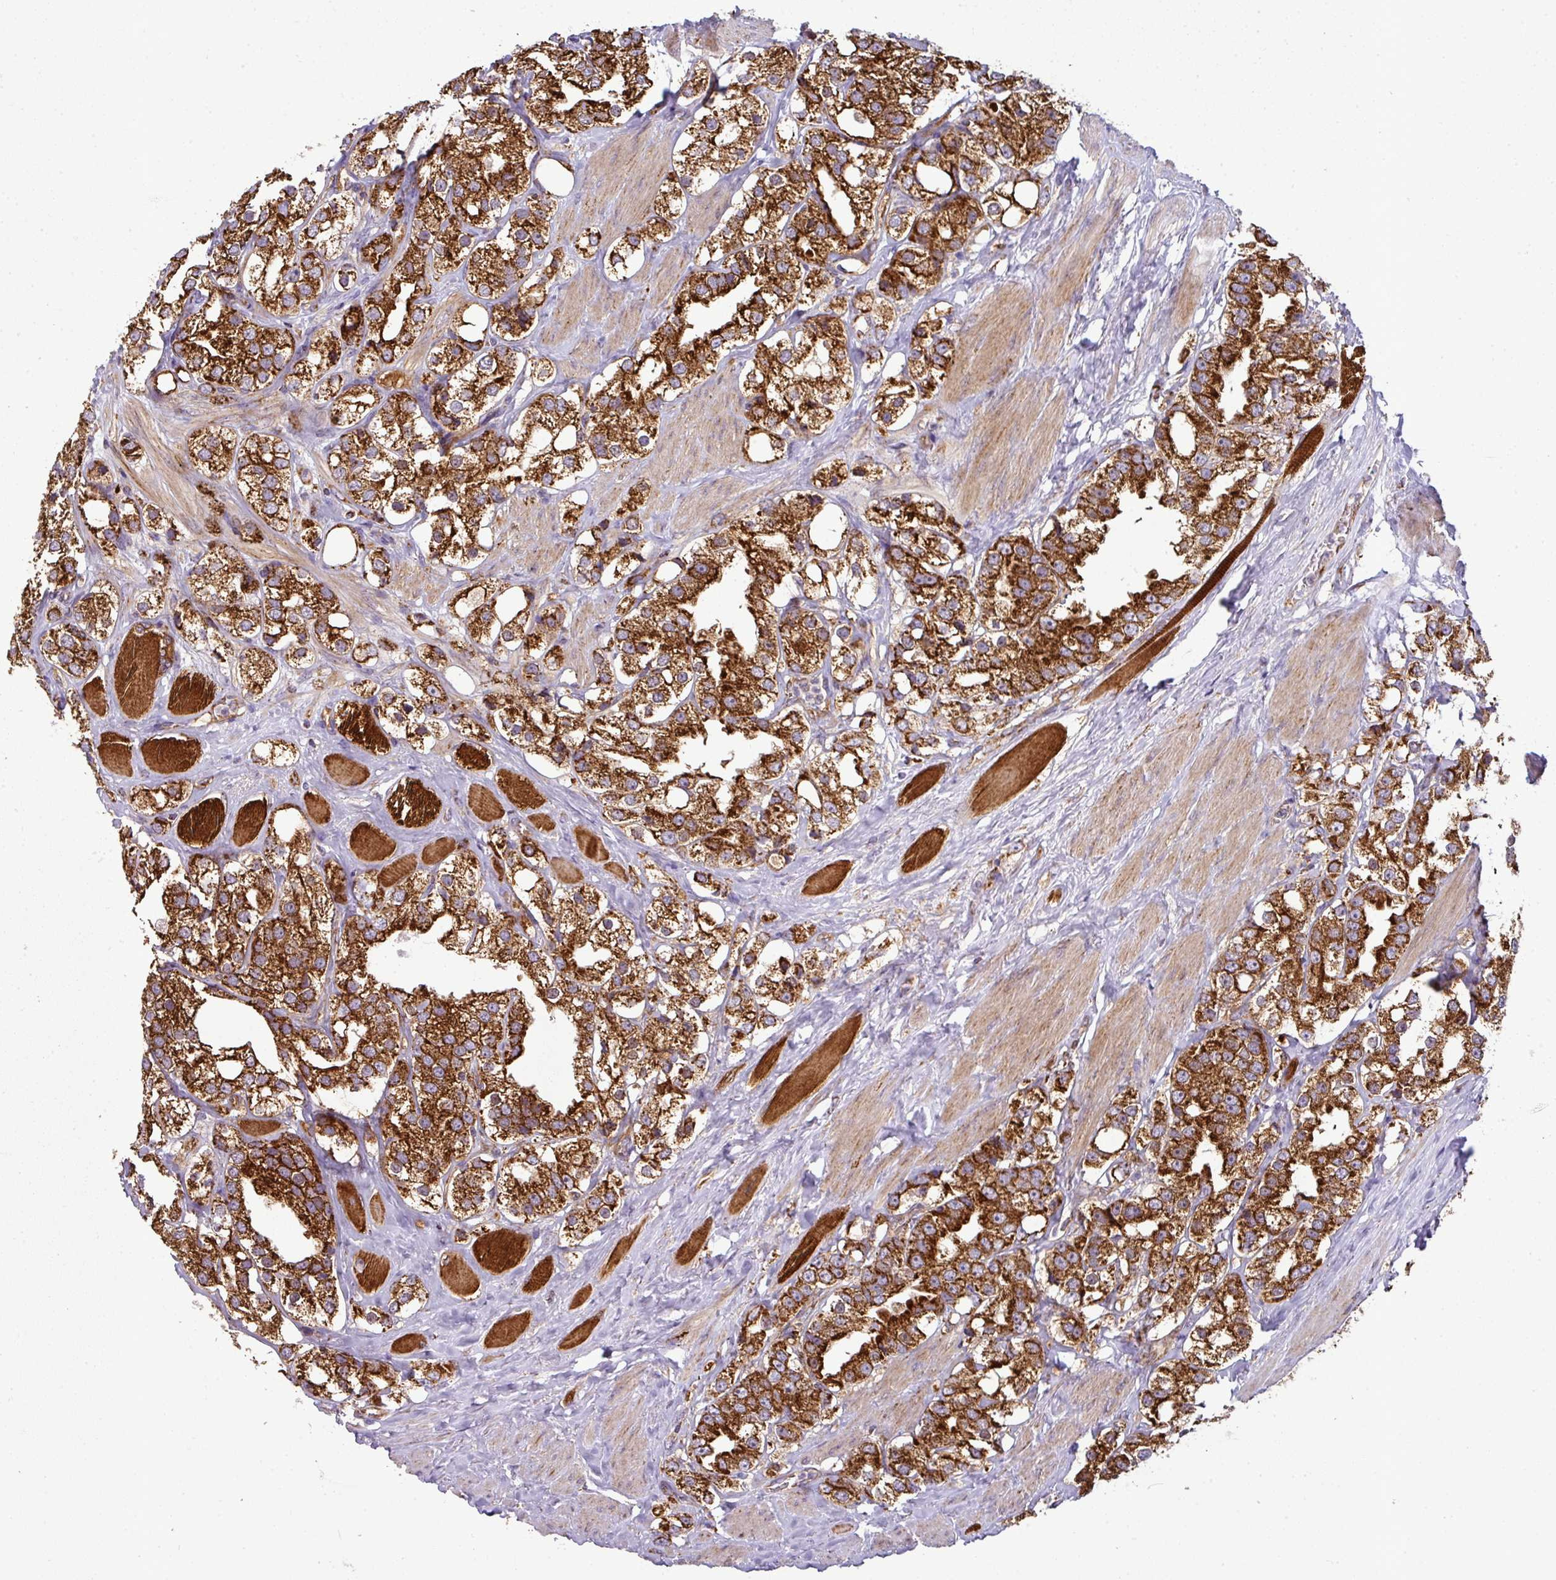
{"staining": {"intensity": "strong", "quantity": ">75%", "location": "cytoplasmic/membranous"}, "tissue": "prostate cancer", "cell_type": "Tumor cells", "image_type": "cancer", "snomed": [{"axis": "morphology", "description": "Adenocarcinoma, NOS"}, {"axis": "topography", "description": "Prostate"}], "caption": "Brown immunohistochemical staining in adenocarcinoma (prostate) demonstrates strong cytoplasmic/membranous expression in approximately >75% of tumor cells.", "gene": "PRELID3B", "patient": {"sex": "male", "age": 79}}